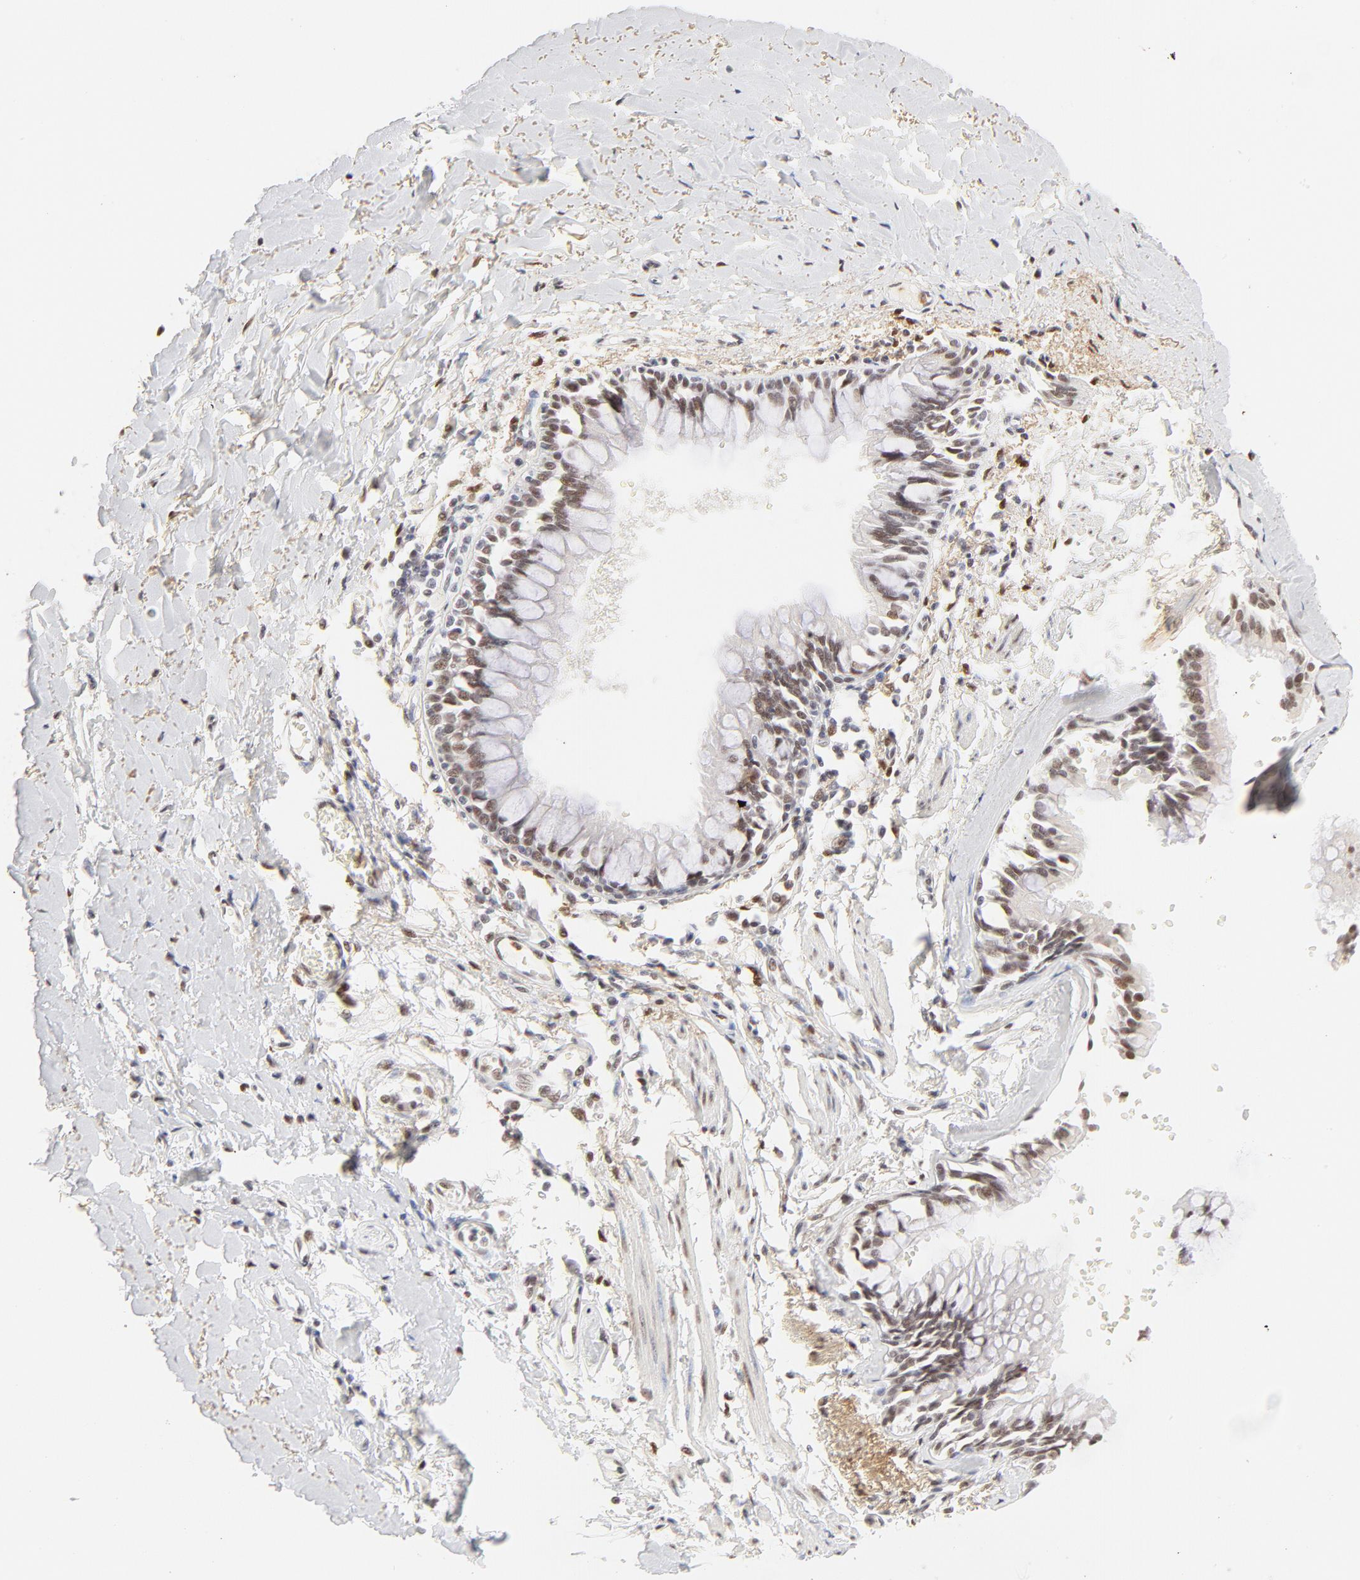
{"staining": {"intensity": "moderate", "quantity": ">75%", "location": "nuclear"}, "tissue": "bronchus", "cell_type": "Respiratory epithelial cells", "image_type": "normal", "snomed": [{"axis": "morphology", "description": "Normal tissue, NOS"}, {"axis": "topography", "description": "Bronchus"}, {"axis": "topography", "description": "Lung"}], "caption": "This image demonstrates unremarkable bronchus stained with IHC to label a protein in brown. The nuclear of respiratory epithelial cells show moderate positivity for the protein. Nuclei are counter-stained blue.", "gene": "PBX1", "patient": {"sex": "female", "age": 56}}